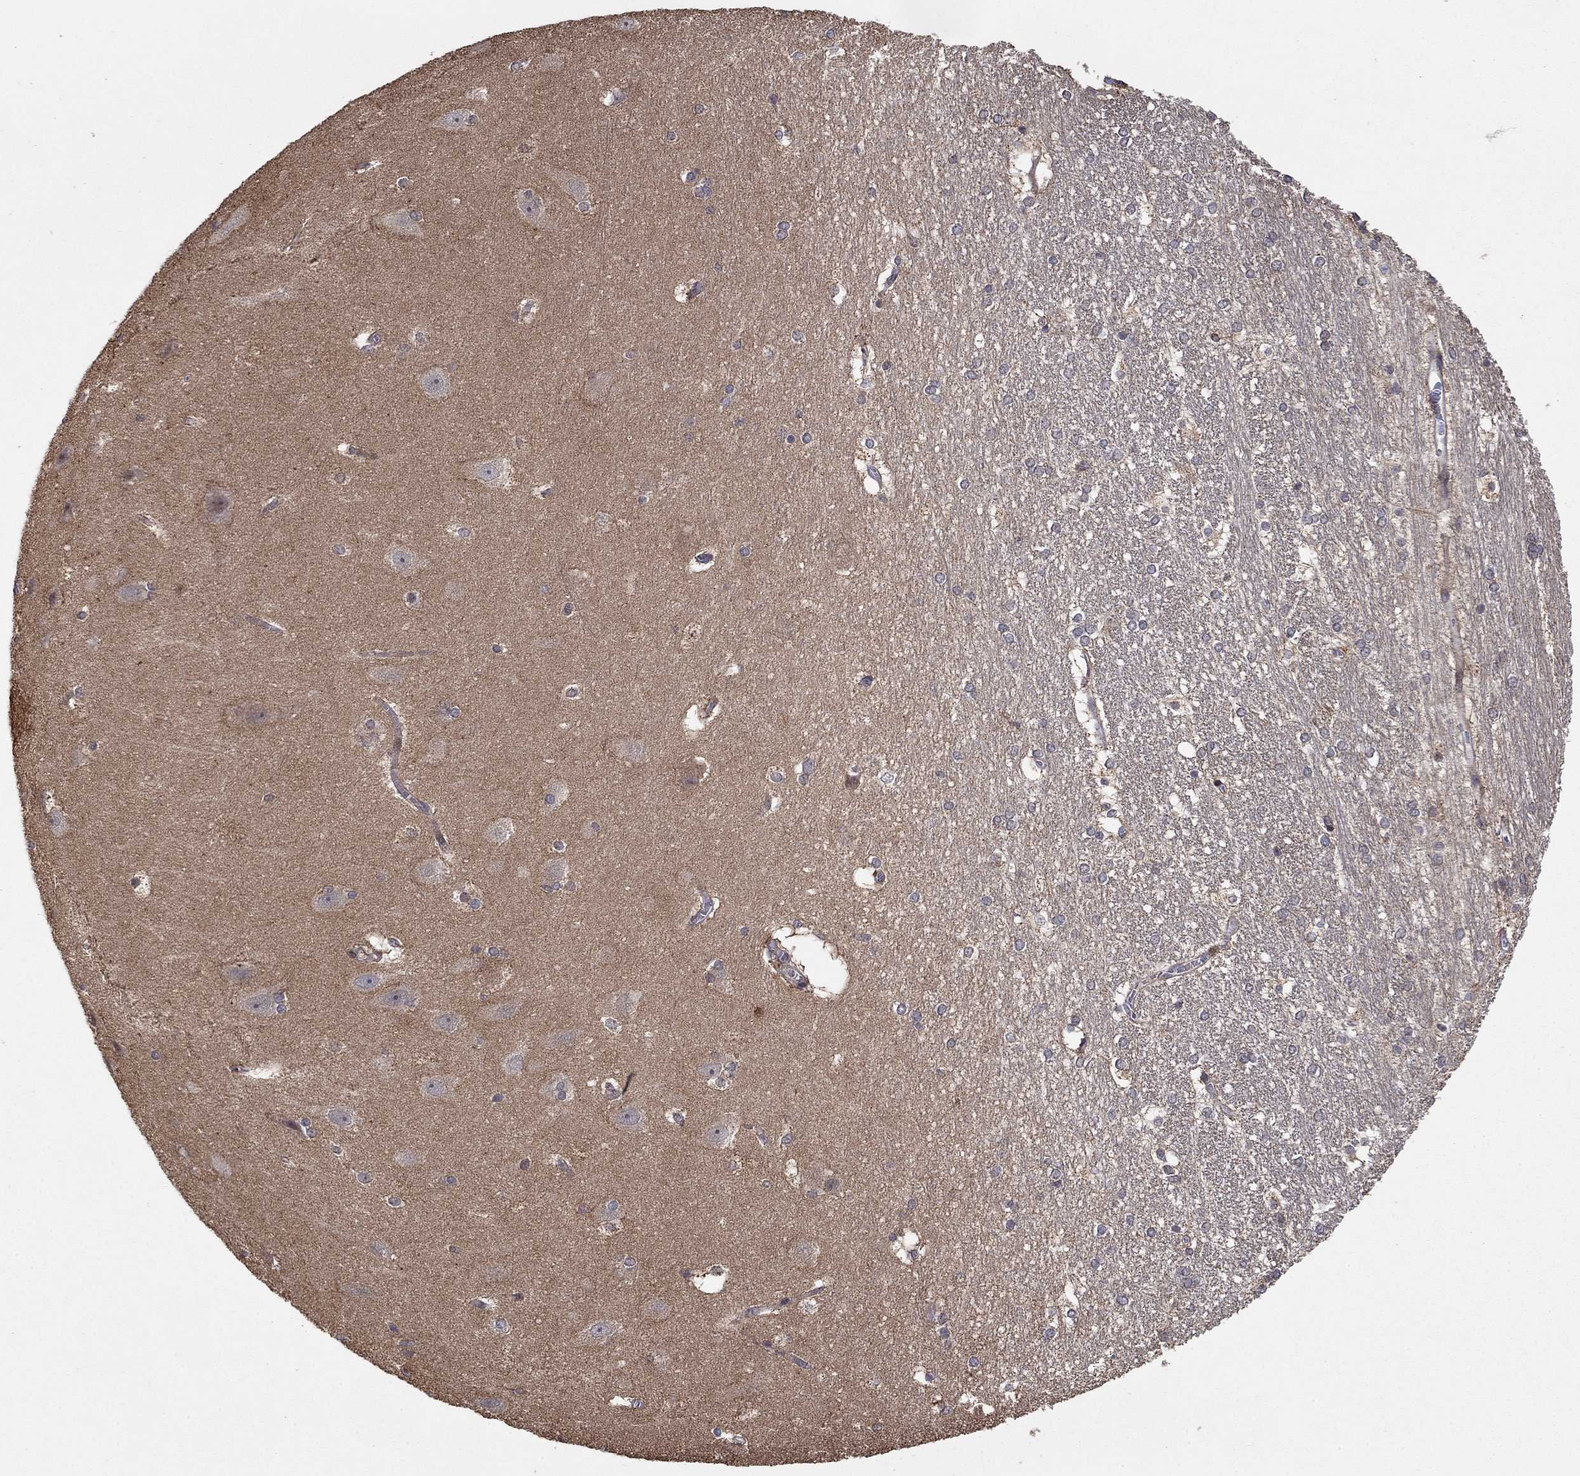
{"staining": {"intensity": "negative", "quantity": "none", "location": "none"}, "tissue": "hippocampus", "cell_type": "Glial cells", "image_type": "normal", "snomed": [{"axis": "morphology", "description": "Normal tissue, NOS"}, {"axis": "topography", "description": "Cerebral cortex"}, {"axis": "topography", "description": "Hippocampus"}], "caption": "Immunohistochemical staining of normal hippocampus displays no significant positivity in glial cells. (Brightfield microscopy of DAB (3,3'-diaminobenzidine) immunohistochemistry at high magnification).", "gene": "LPCAT4", "patient": {"sex": "female", "age": 19}}